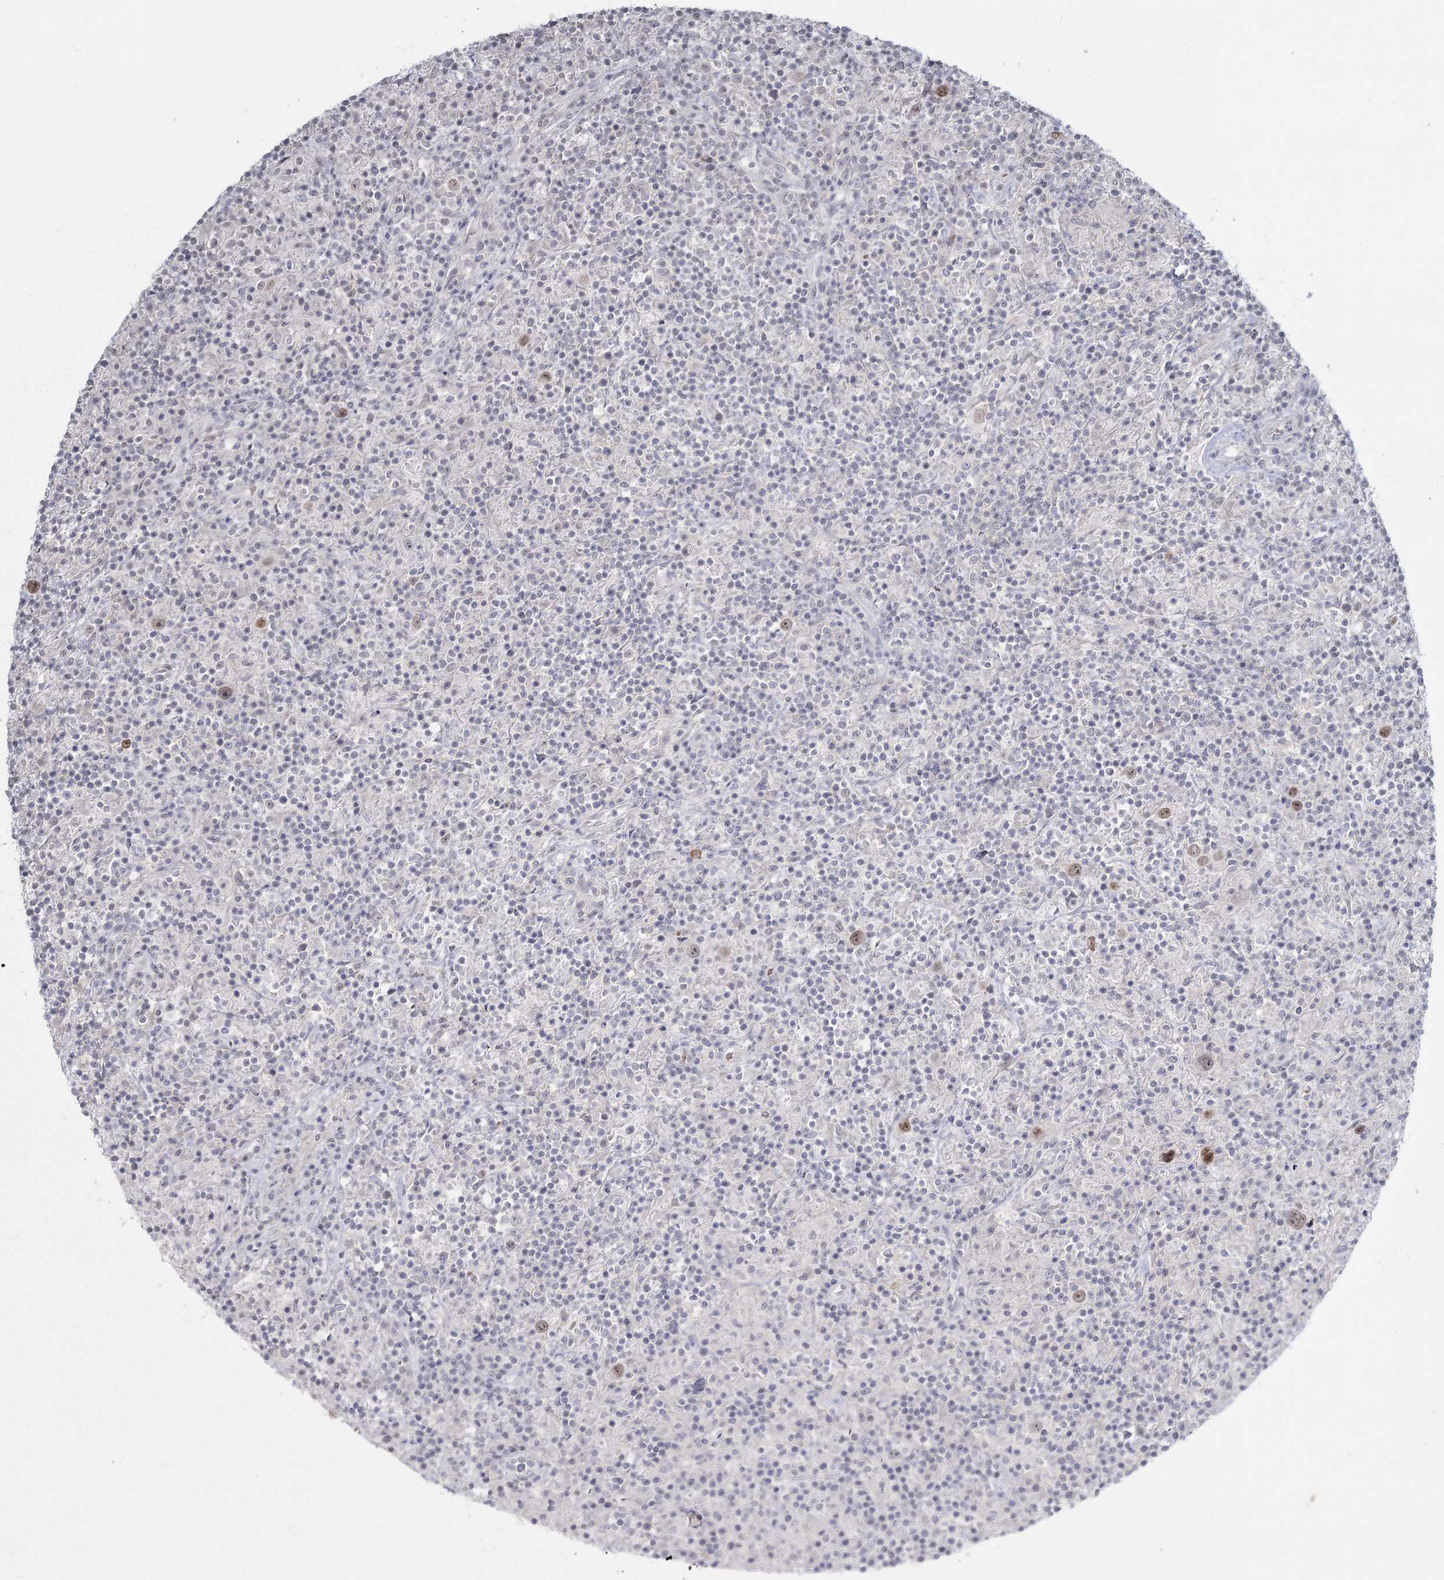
{"staining": {"intensity": "weak", "quantity": ">75%", "location": "nuclear"}, "tissue": "lymphoma", "cell_type": "Tumor cells", "image_type": "cancer", "snomed": [{"axis": "morphology", "description": "Hodgkin's disease, NOS"}, {"axis": "topography", "description": "Lymph node"}], "caption": "This micrograph exhibits immunohistochemistry (IHC) staining of human lymphoma, with low weak nuclear positivity in approximately >75% of tumor cells.", "gene": "LY6G5C", "patient": {"sex": "male", "age": 70}}